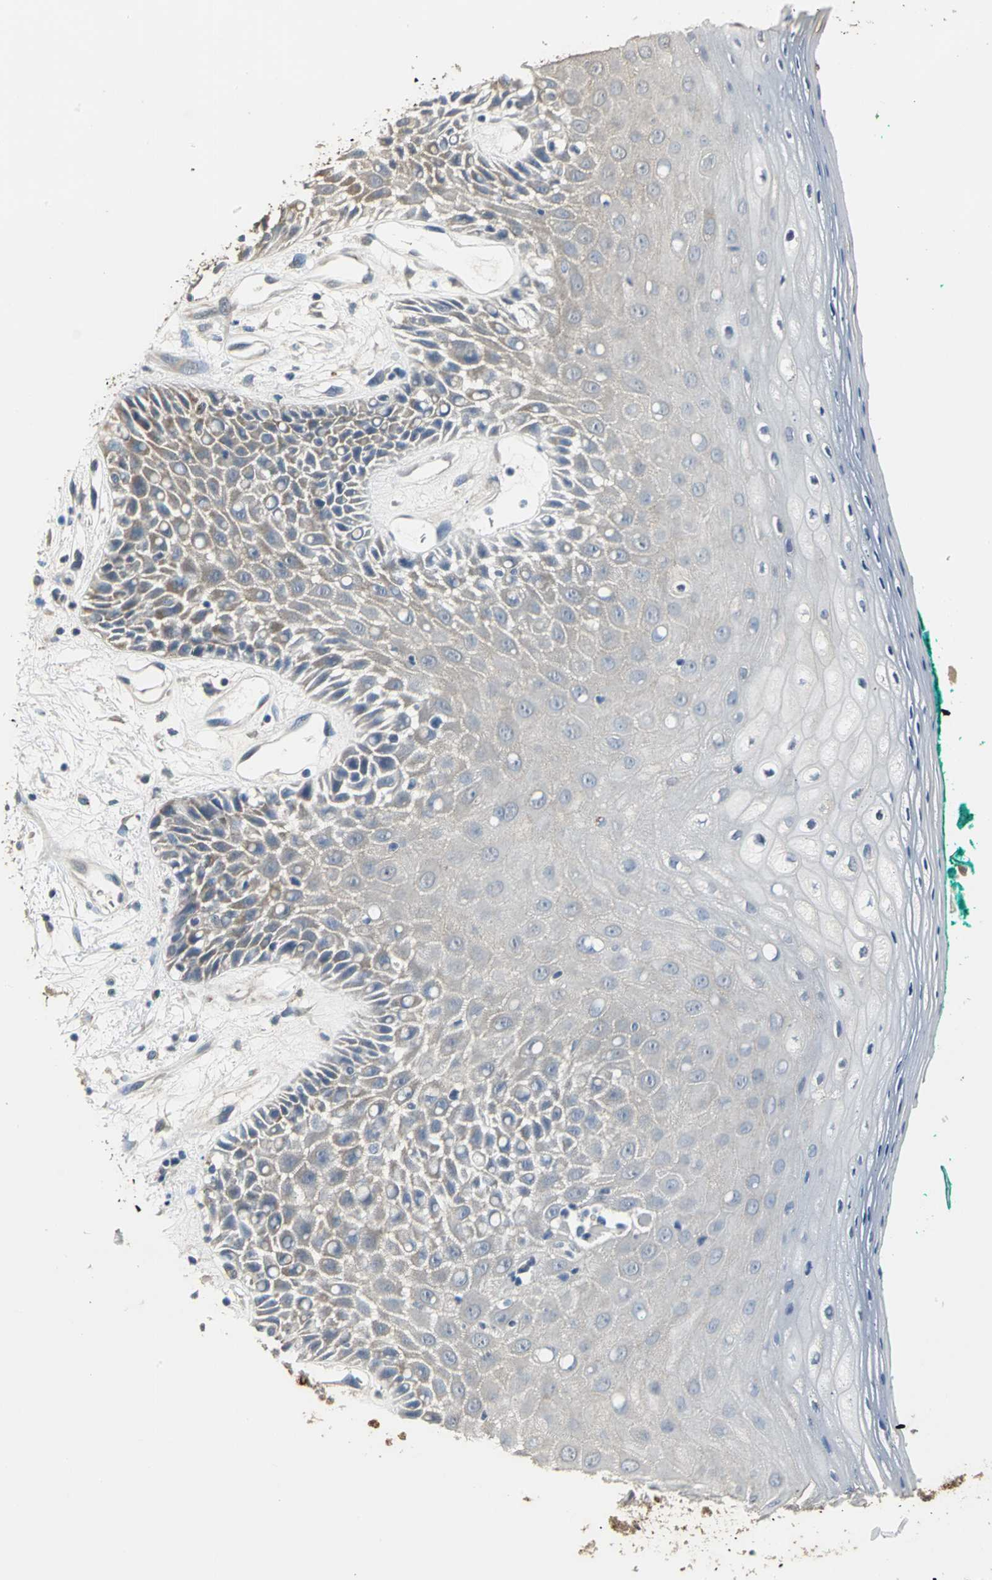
{"staining": {"intensity": "weak", "quantity": "25%-75%", "location": "cytoplasmic/membranous"}, "tissue": "oral mucosa", "cell_type": "Squamous epithelial cells", "image_type": "normal", "snomed": [{"axis": "morphology", "description": "Normal tissue, NOS"}, {"axis": "morphology", "description": "Squamous cell carcinoma, NOS"}, {"axis": "topography", "description": "Skeletal muscle"}, {"axis": "topography", "description": "Oral tissue"}, {"axis": "topography", "description": "Head-Neck"}], "caption": "Protein expression analysis of benign human oral mucosa reveals weak cytoplasmic/membranous expression in about 25%-75% of squamous epithelial cells.", "gene": "OCLN", "patient": {"sex": "female", "age": 84}}